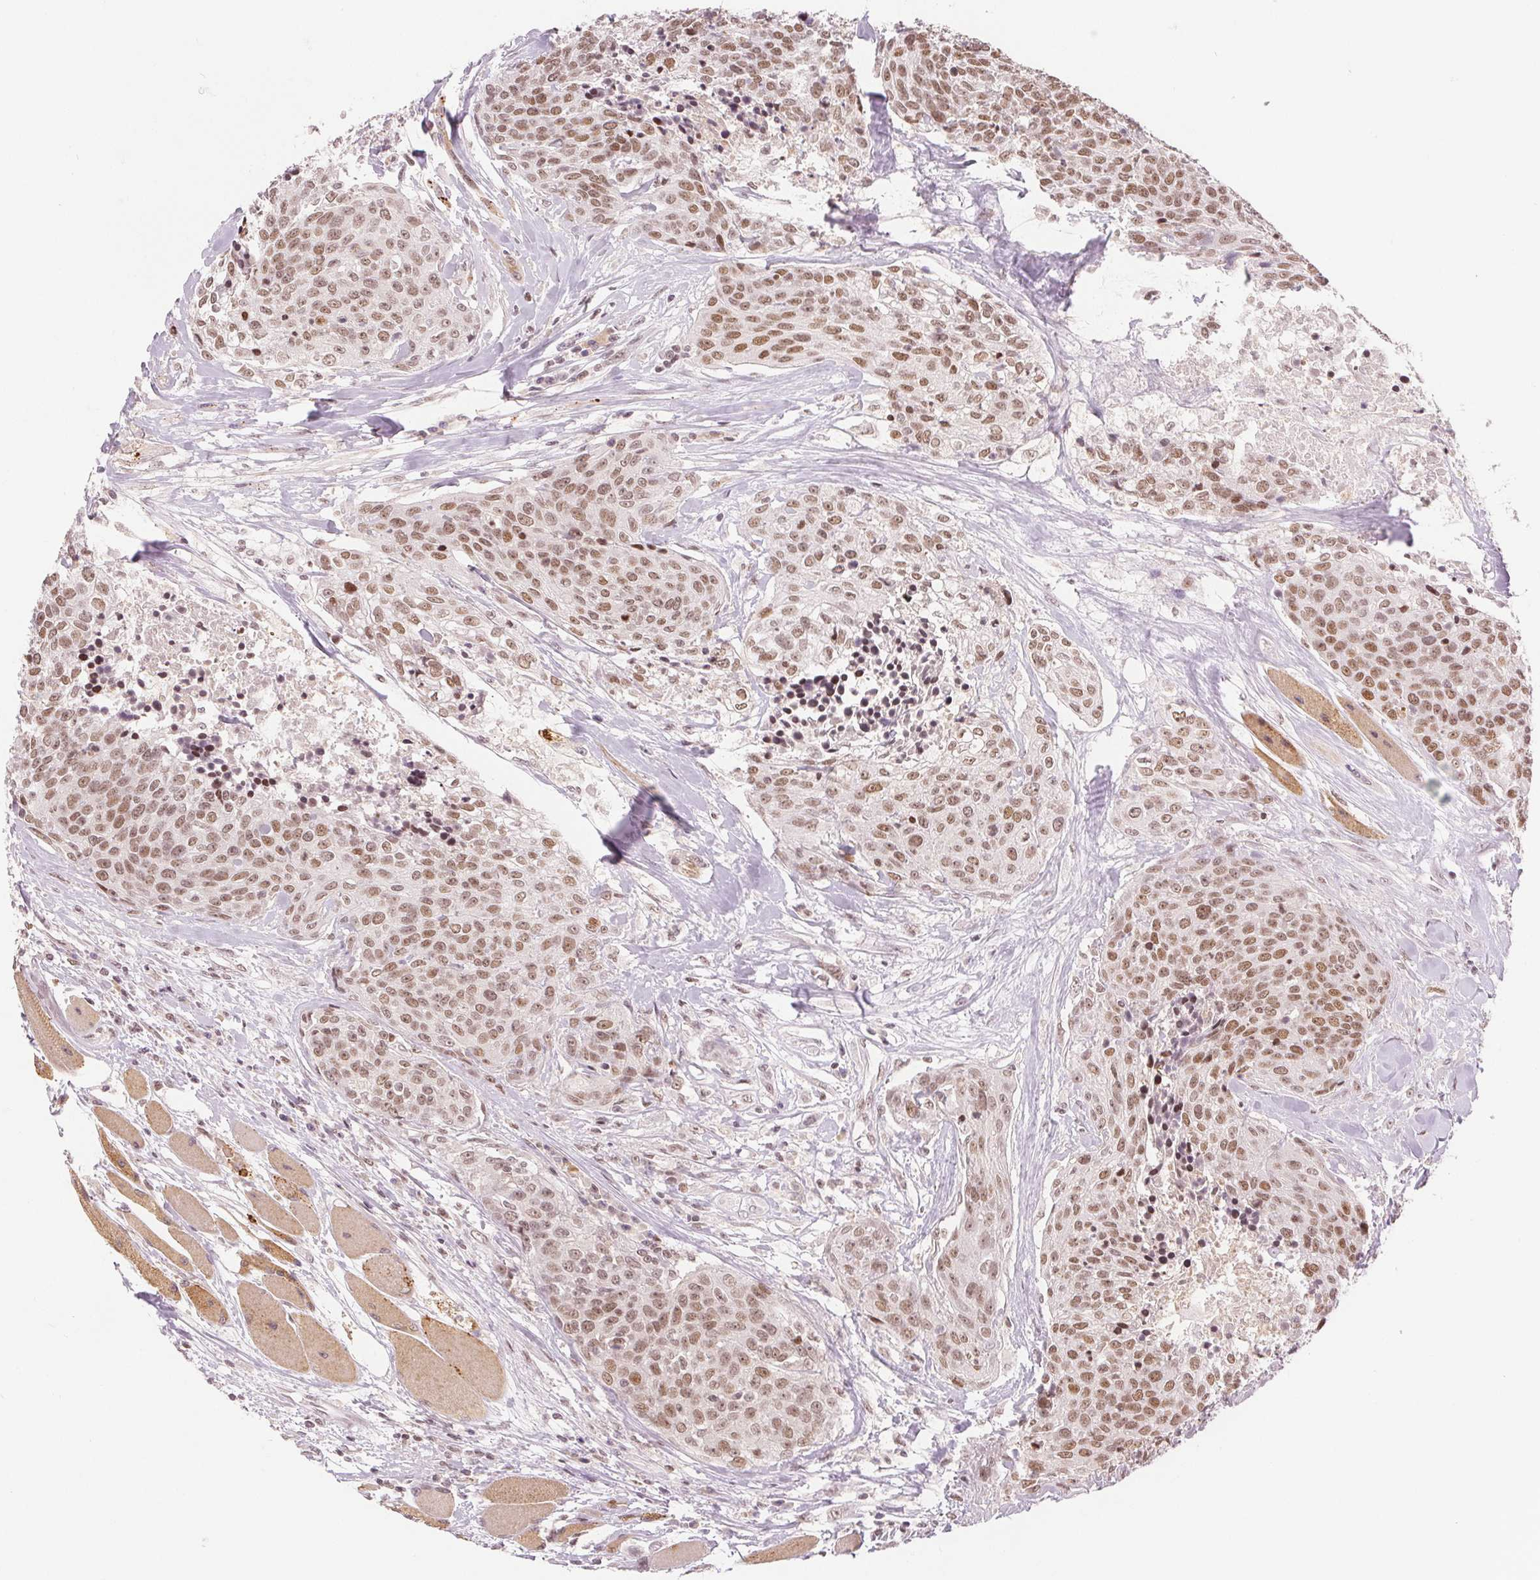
{"staining": {"intensity": "moderate", "quantity": ">75%", "location": "nuclear"}, "tissue": "head and neck cancer", "cell_type": "Tumor cells", "image_type": "cancer", "snomed": [{"axis": "morphology", "description": "Squamous cell carcinoma, NOS"}, {"axis": "topography", "description": "Oral tissue"}, {"axis": "topography", "description": "Head-Neck"}], "caption": "Human head and neck squamous cell carcinoma stained for a protein (brown) demonstrates moderate nuclear positive positivity in approximately >75% of tumor cells.", "gene": "DEK", "patient": {"sex": "male", "age": 64}}